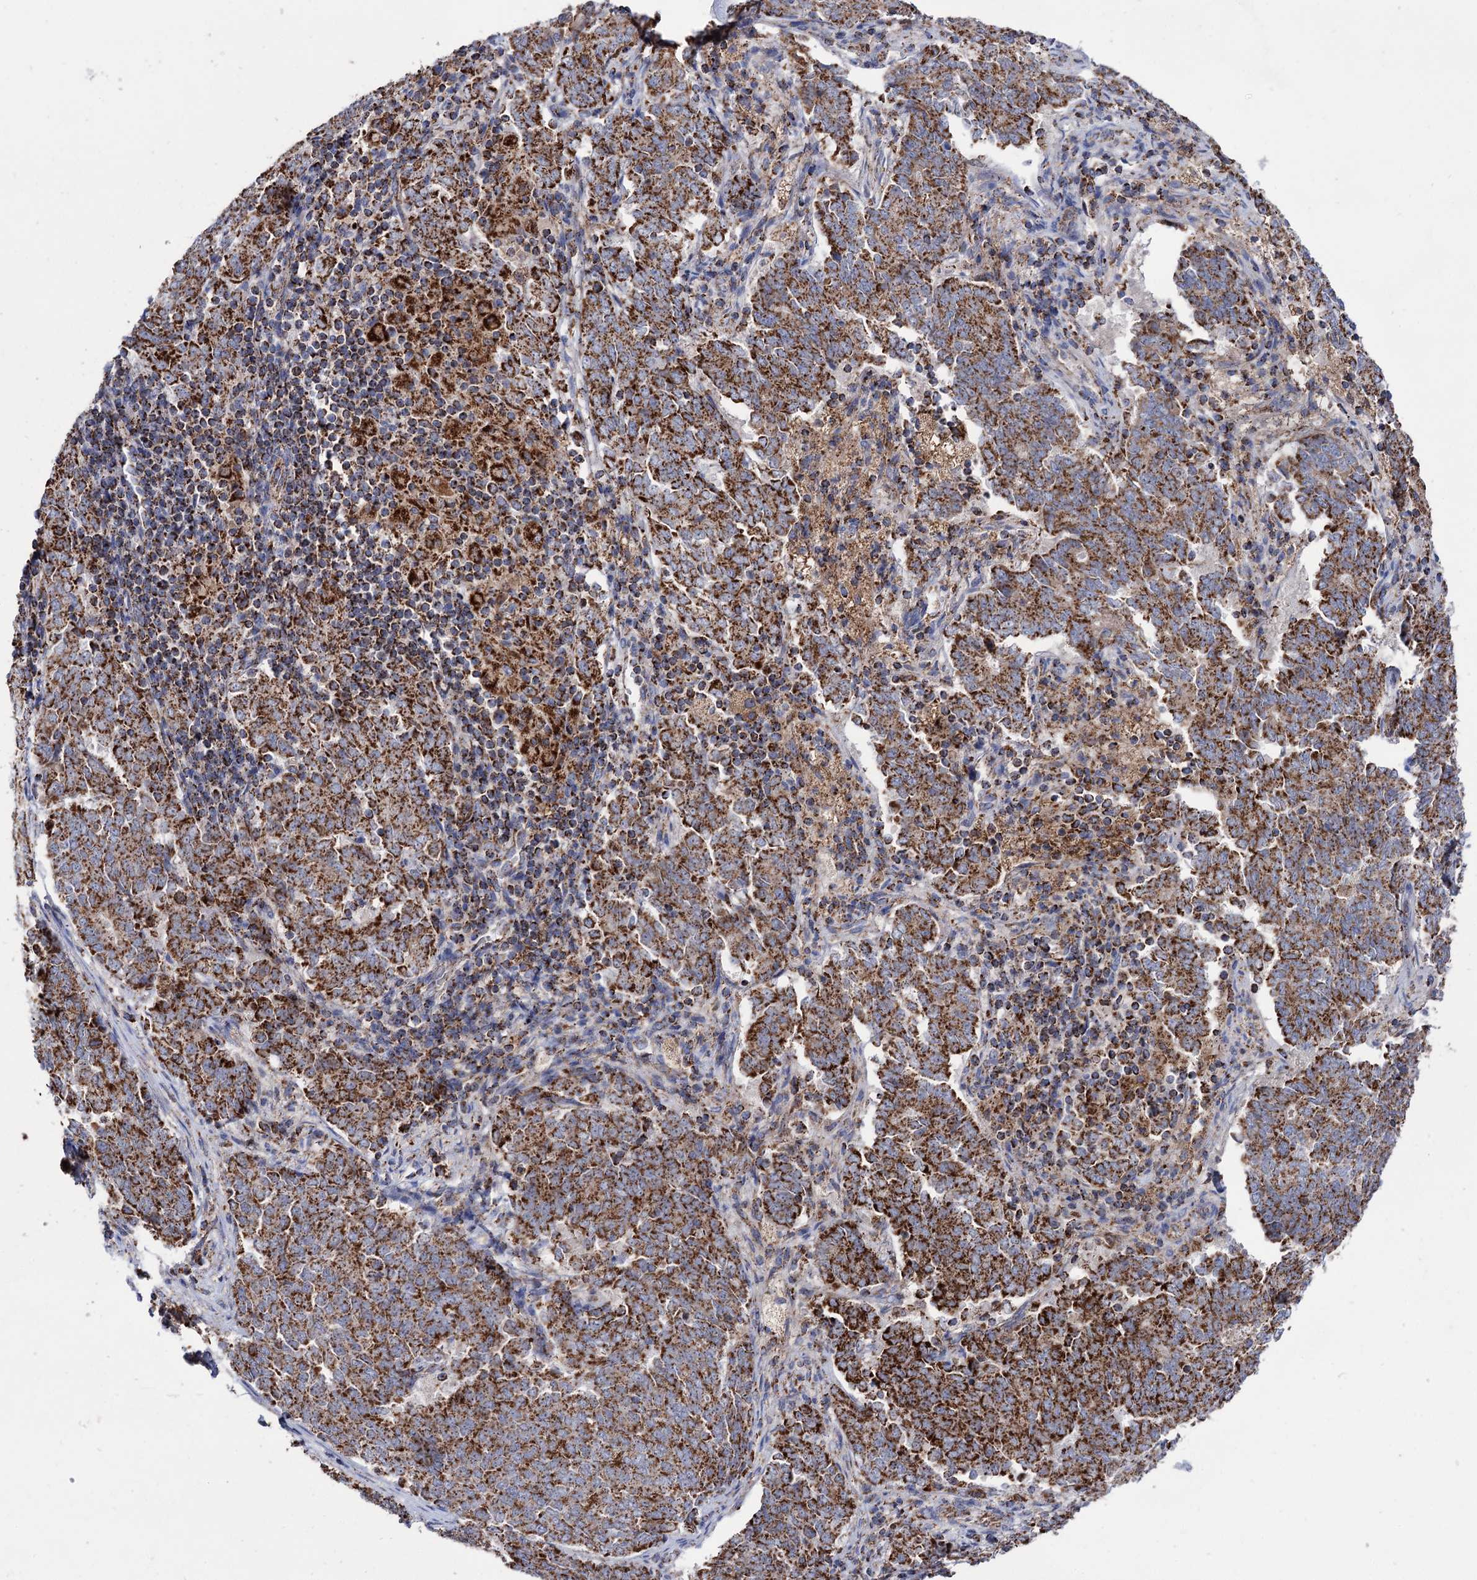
{"staining": {"intensity": "strong", "quantity": ">75%", "location": "cytoplasmic/membranous"}, "tissue": "endometrial cancer", "cell_type": "Tumor cells", "image_type": "cancer", "snomed": [{"axis": "morphology", "description": "Adenocarcinoma, NOS"}, {"axis": "topography", "description": "Endometrium"}], "caption": "Immunohistochemical staining of human endometrial cancer (adenocarcinoma) demonstrates high levels of strong cytoplasmic/membranous positivity in about >75% of tumor cells.", "gene": "ABHD10", "patient": {"sex": "female", "age": 80}}